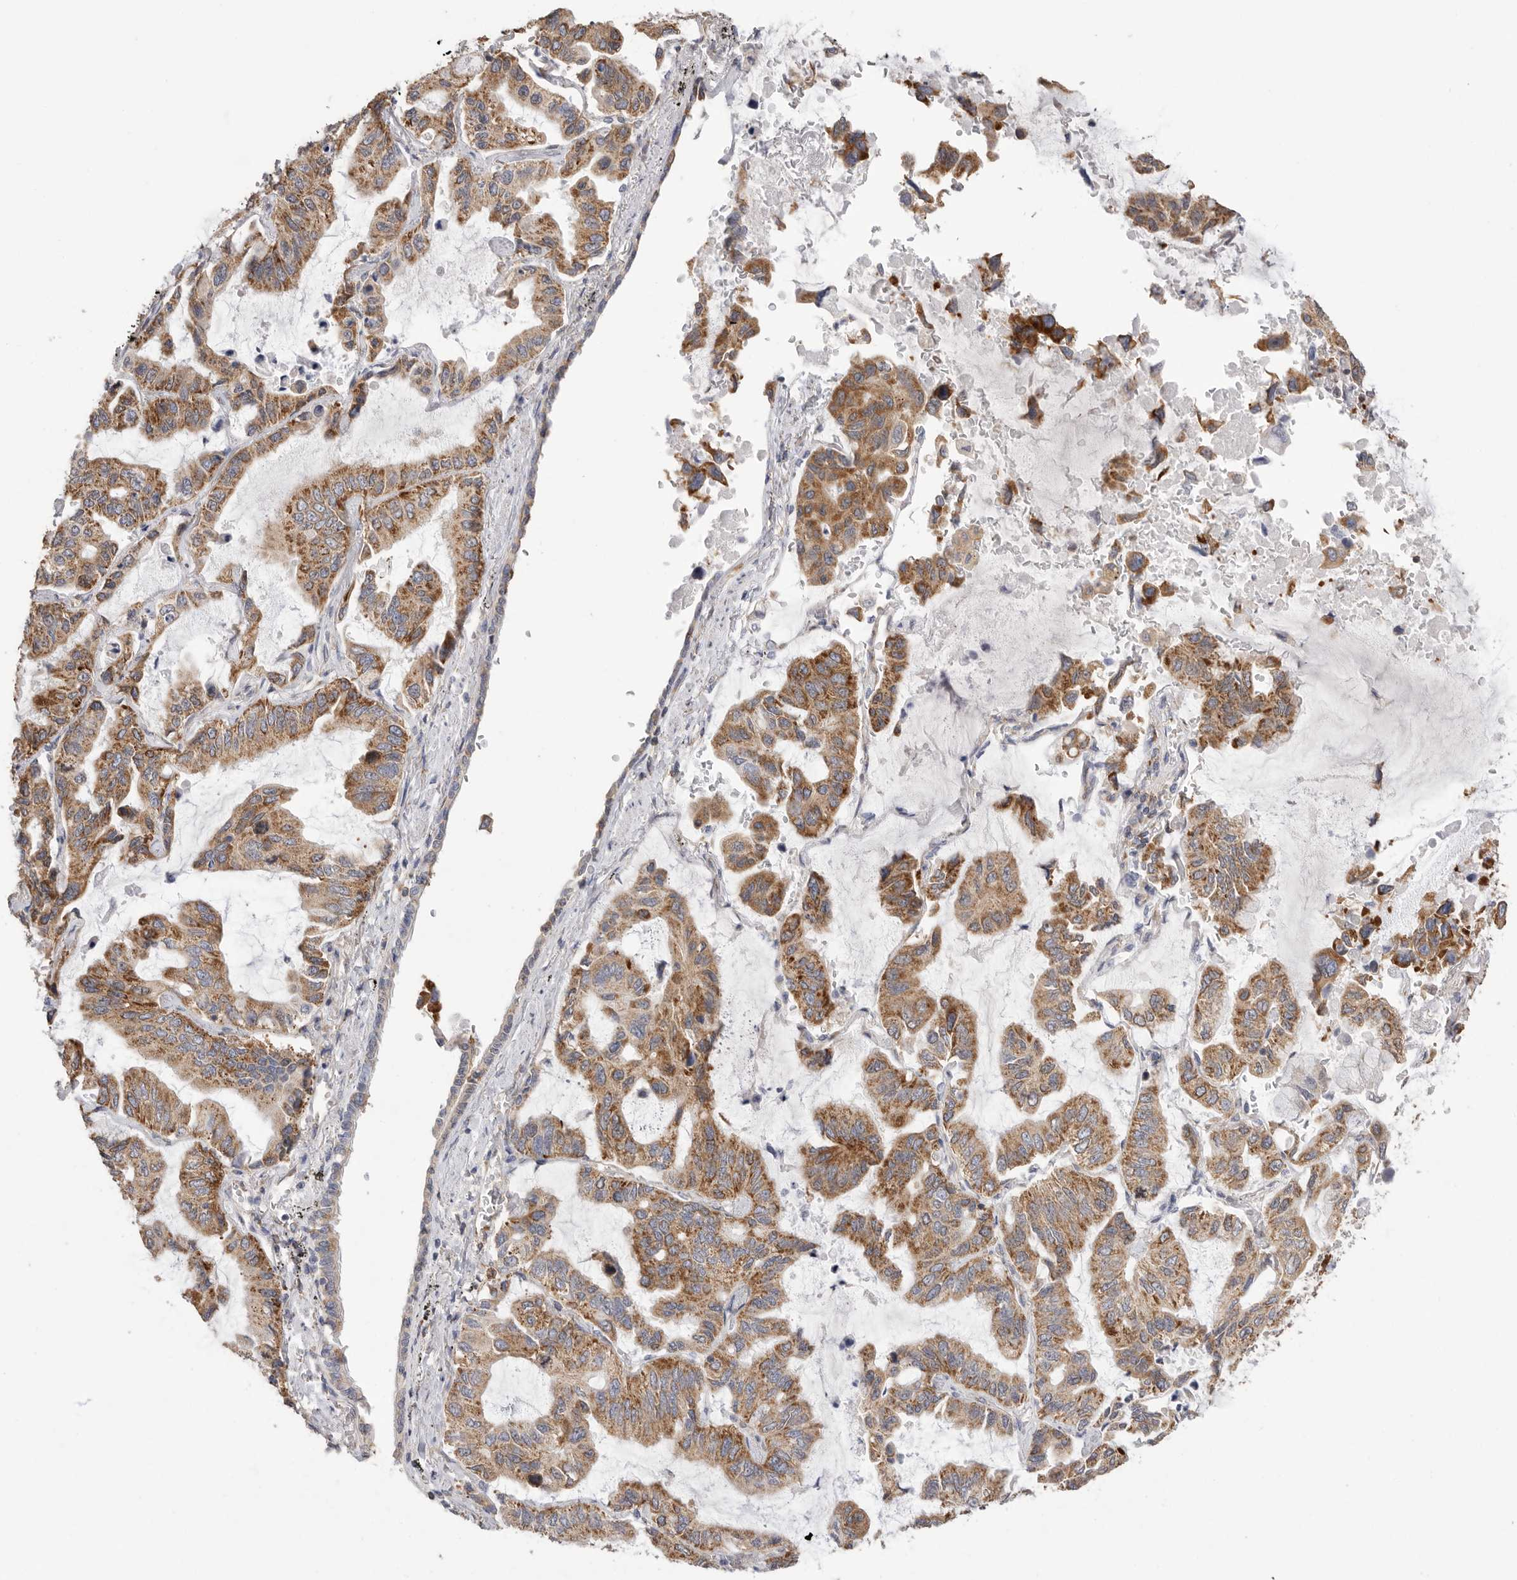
{"staining": {"intensity": "moderate", "quantity": ">75%", "location": "cytoplasmic/membranous"}, "tissue": "lung cancer", "cell_type": "Tumor cells", "image_type": "cancer", "snomed": [{"axis": "morphology", "description": "Adenocarcinoma, NOS"}, {"axis": "topography", "description": "Lung"}], "caption": "Lung cancer tissue demonstrates moderate cytoplasmic/membranous positivity in about >75% of tumor cells", "gene": "SERBP1", "patient": {"sex": "male", "age": 64}}